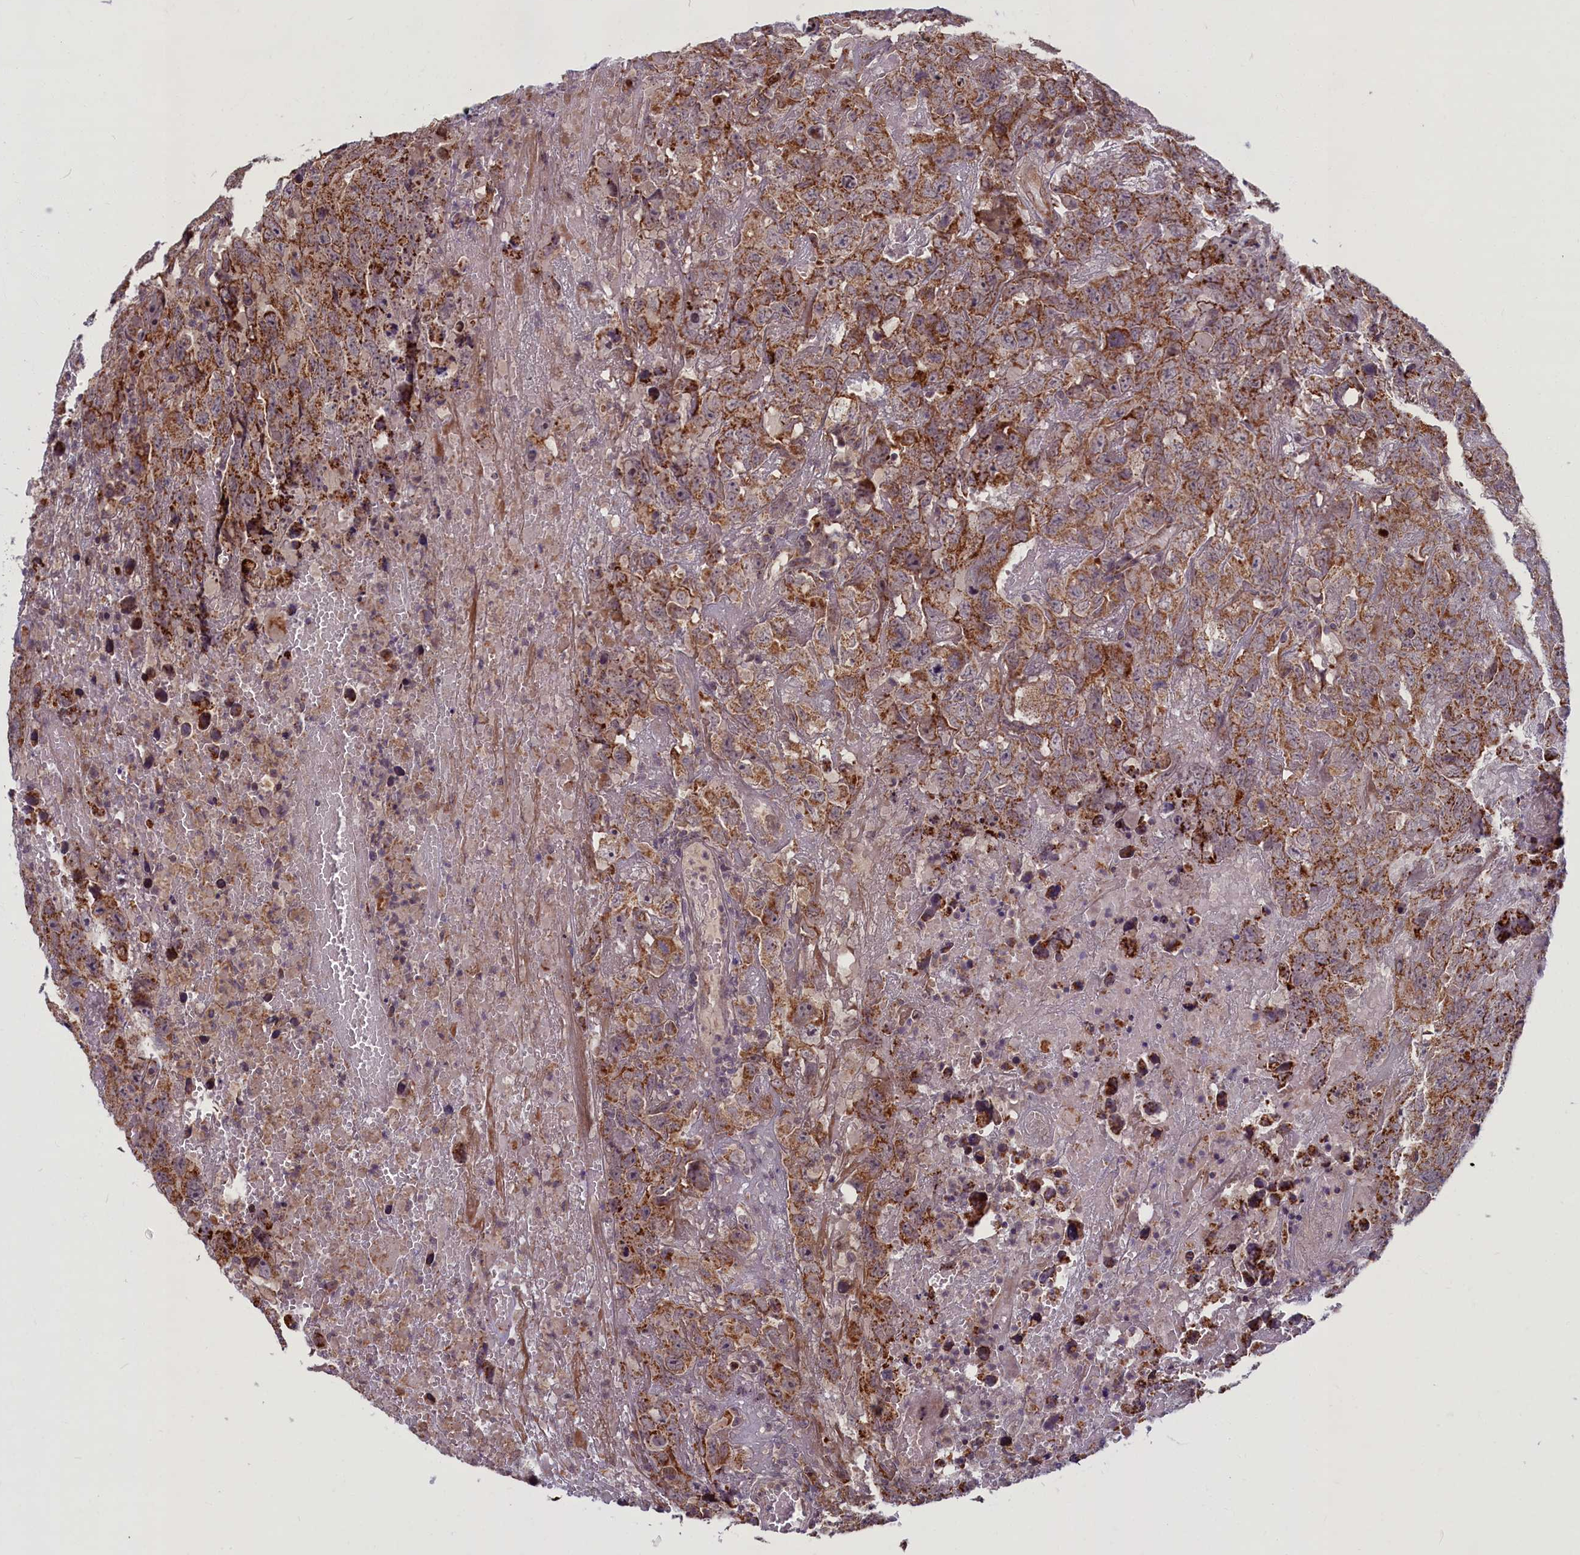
{"staining": {"intensity": "moderate", "quantity": ">75%", "location": "cytoplasmic/membranous"}, "tissue": "testis cancer", "cell_type": "Tumor cells", "image_type": "cancer", "snomed": [{"axis": "morphology", "description": "Carcinoma, Embryonal, NOS"}, {"axis": "topography", "description": "Testis"}], "caption": "Protein expression analysis of human testis cancer (embryonal carcinoma) reveals moderate cytoplasmic/membranous staining in approximately >75% of tumor cells. Nuclei are stained in blue.", "gene": "PLA2G10", "patient": {"sex": "male", "age": 45}}